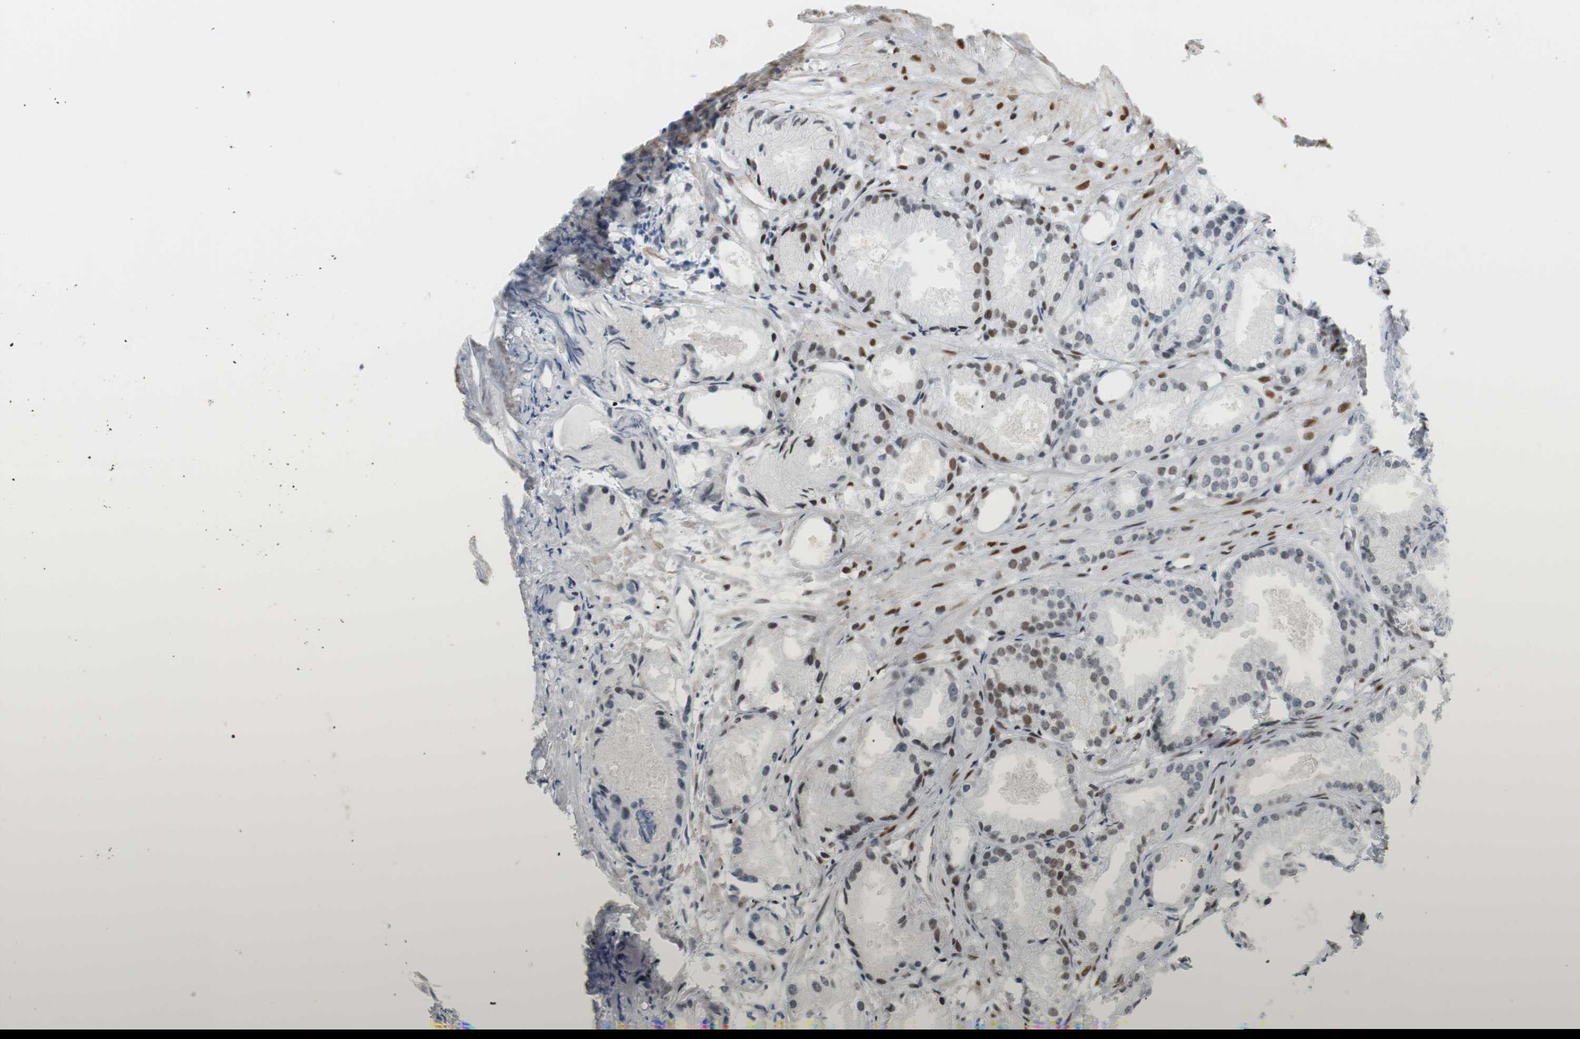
{"staining": {"intensity": "moderate", "quantity": ">75%", "location": "nuclear"}, "tissue": "prostate cancer", "cell_type": "Tumor cells", "image_type": "cancer", "snomed": [{"axis": "morphology", "description": "Adenocarcinoma, Low grade"}, {"axis": "topography", "description": "Prostate"}], "caption": "Protein staining by IHC demonstrates moderate nuclear expression in approximately >75% of tumor cells in prostate low-grade adenocarcinoma. The staining was performed using DAB, with brown indicating positive protein expression. Nuclei are stained blue with hematoxylin.", "gene": "BMI1", "patient": {"sex": "male", "age": 72}}